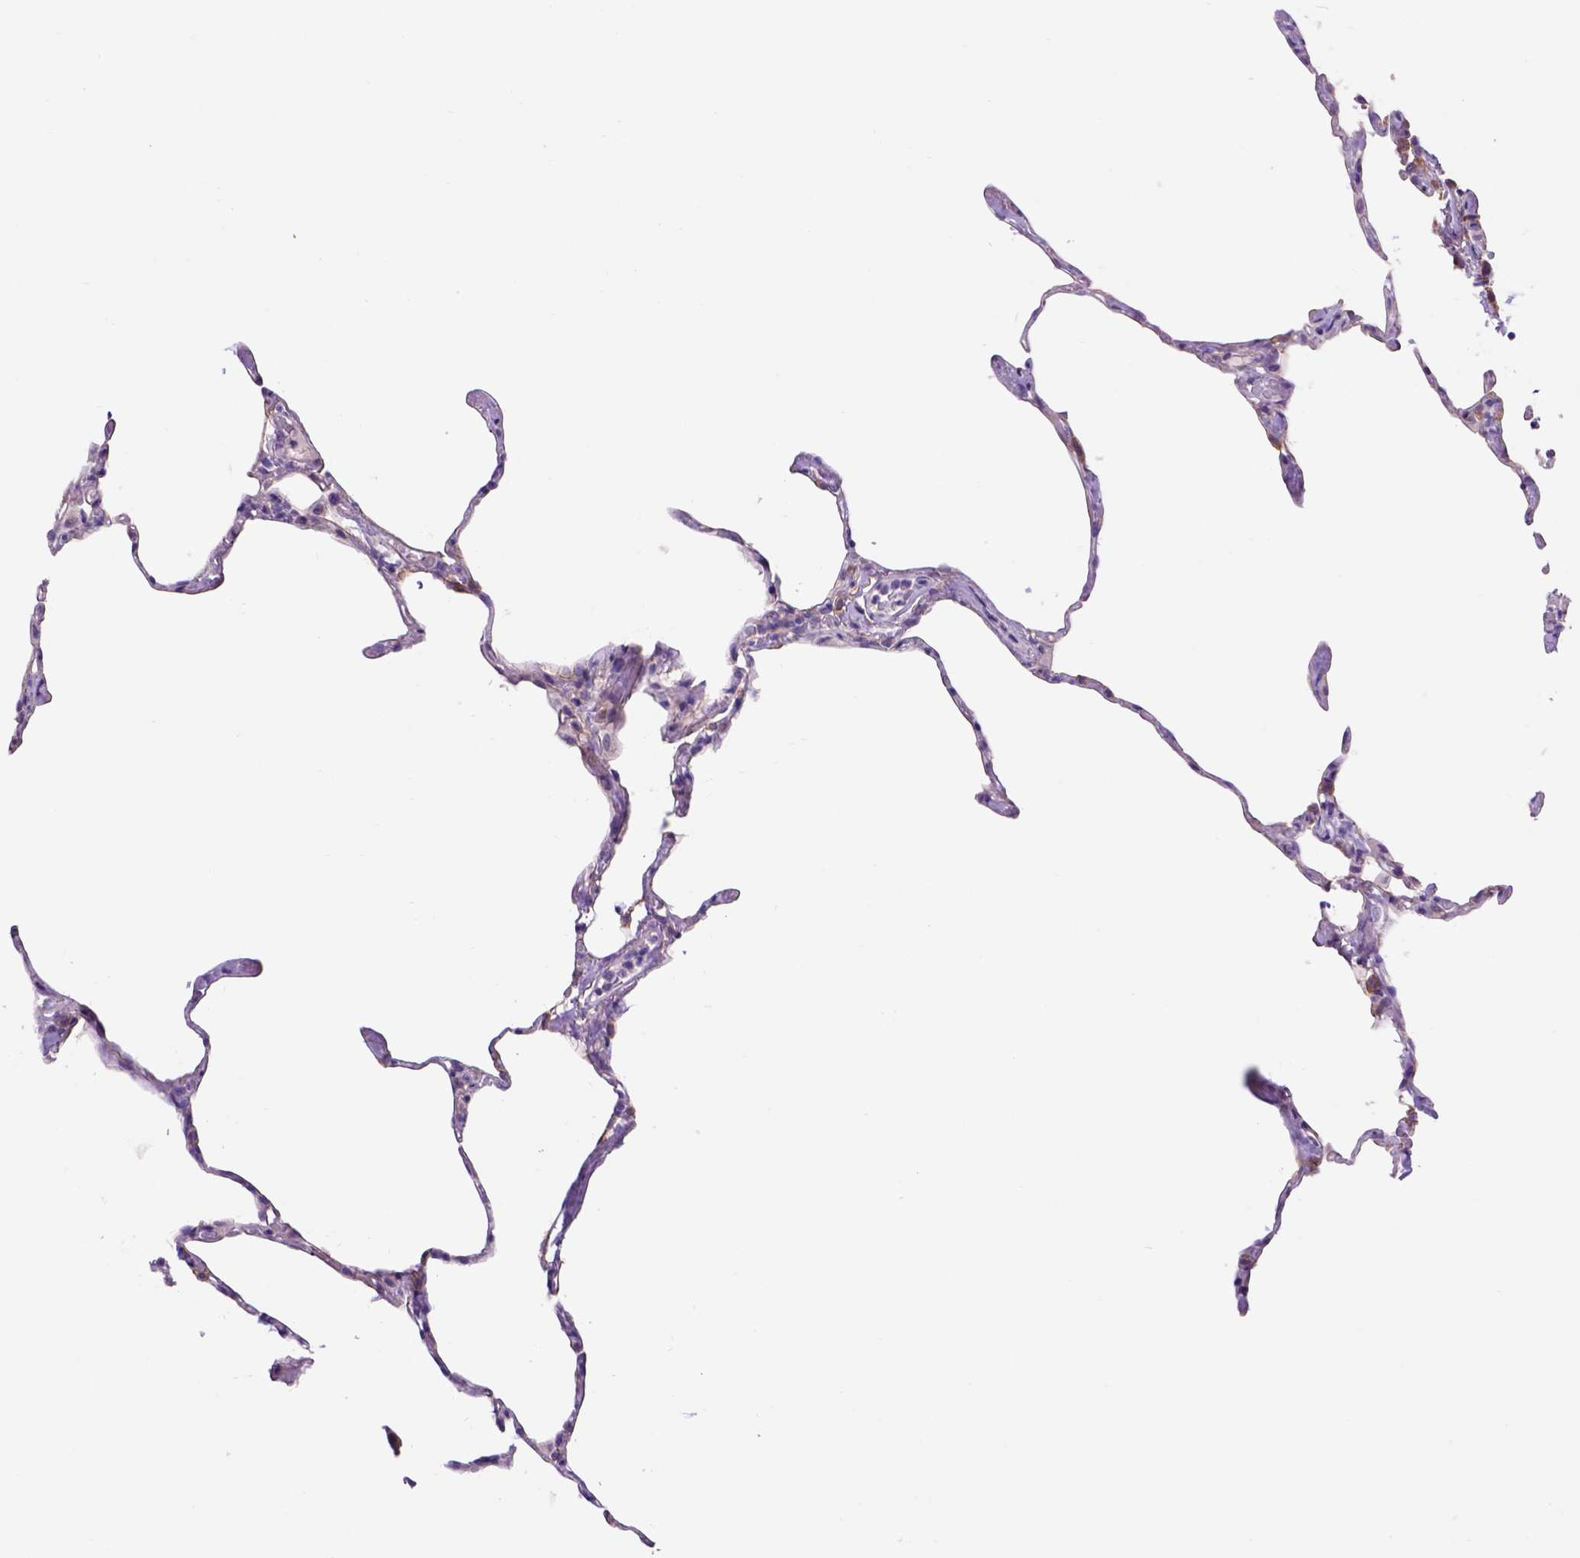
{"staining": {"intensity": "negative", "quantity": "none", "location": "none"}, "tissue": "lung", "cell_type": "Alveolar cells", "image_type": "normal", "snomed": [{"axis": "morphology", "description": "Normal tissue, NOS"}, {"axis": "topography", "description": "Lung"}], "caption": "The histopathology image exhibits no staining of alveolar cells in normal lung. The staining was performed using DAB (3,3'-diaminobenzidine) to visualize the protein expression in brown, while the nuclei were stained in blue with hematoxylin (Magnification: 20x).", "gene": "EGFR", "patient": {"sex": "male", "age": 65}}